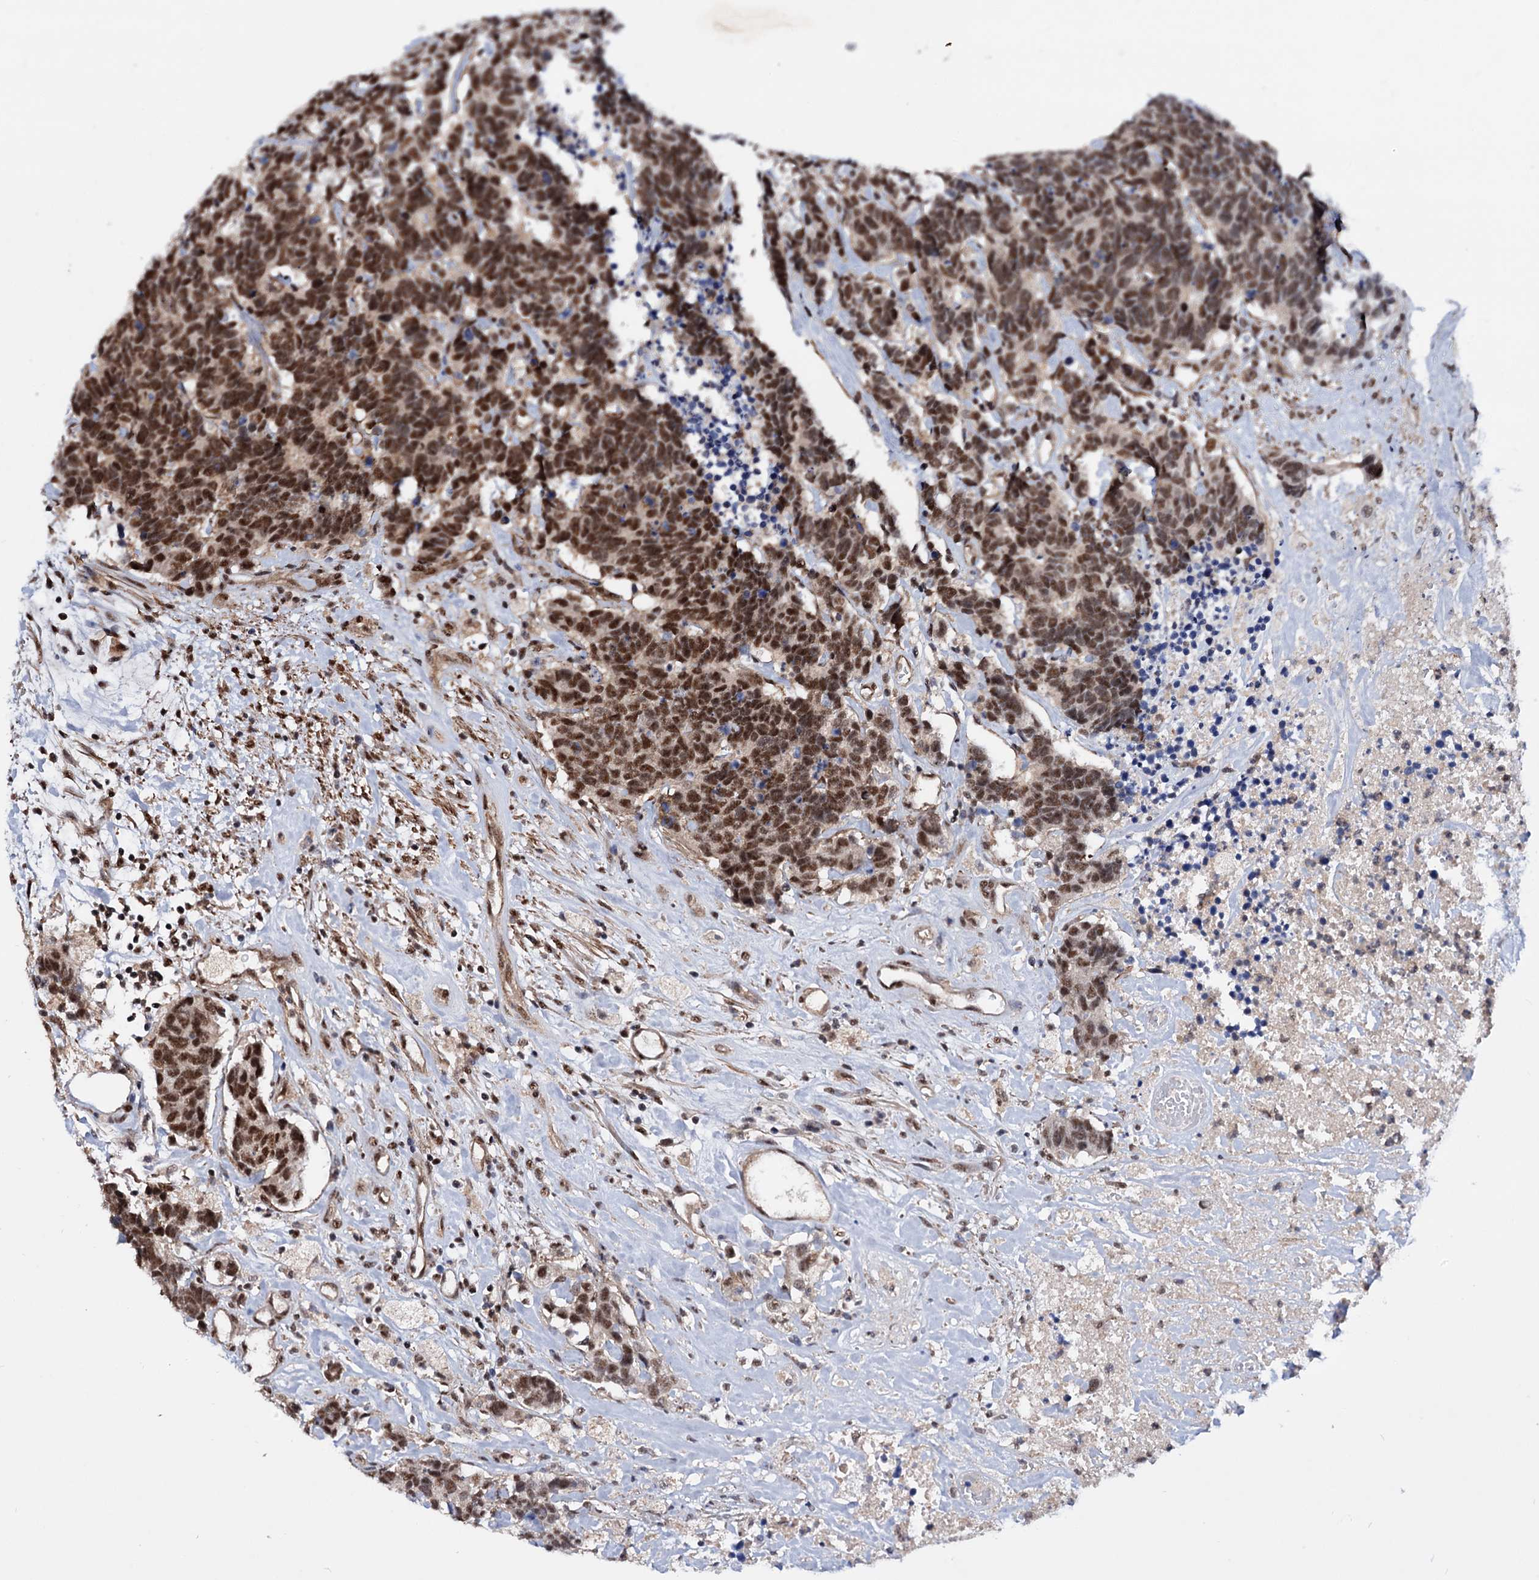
{"staining": {"intensity": "strong", "quantity": ">75%", "location": "nuclear"}, "tissue": "carcinoid", "cell_type": "Tumor cells", "image_type": "cancer", "snomed": [{"axis": "morphology", "description": "Carcinoma, NOS"}, {"axis": "morphology", "description": "Carcinoid, malignant, NOS"}, {"axis": "topography", "description": "Urinary bladder"}], "caption": "Strong nuclear protein positivity is identified in about >75% of tumor cells in carcinoma. The protein is shown in brown color, while the nuclei are stained blue.", "gene": "TBC1D12", "patient": {"sex": "male", "age": 57}}